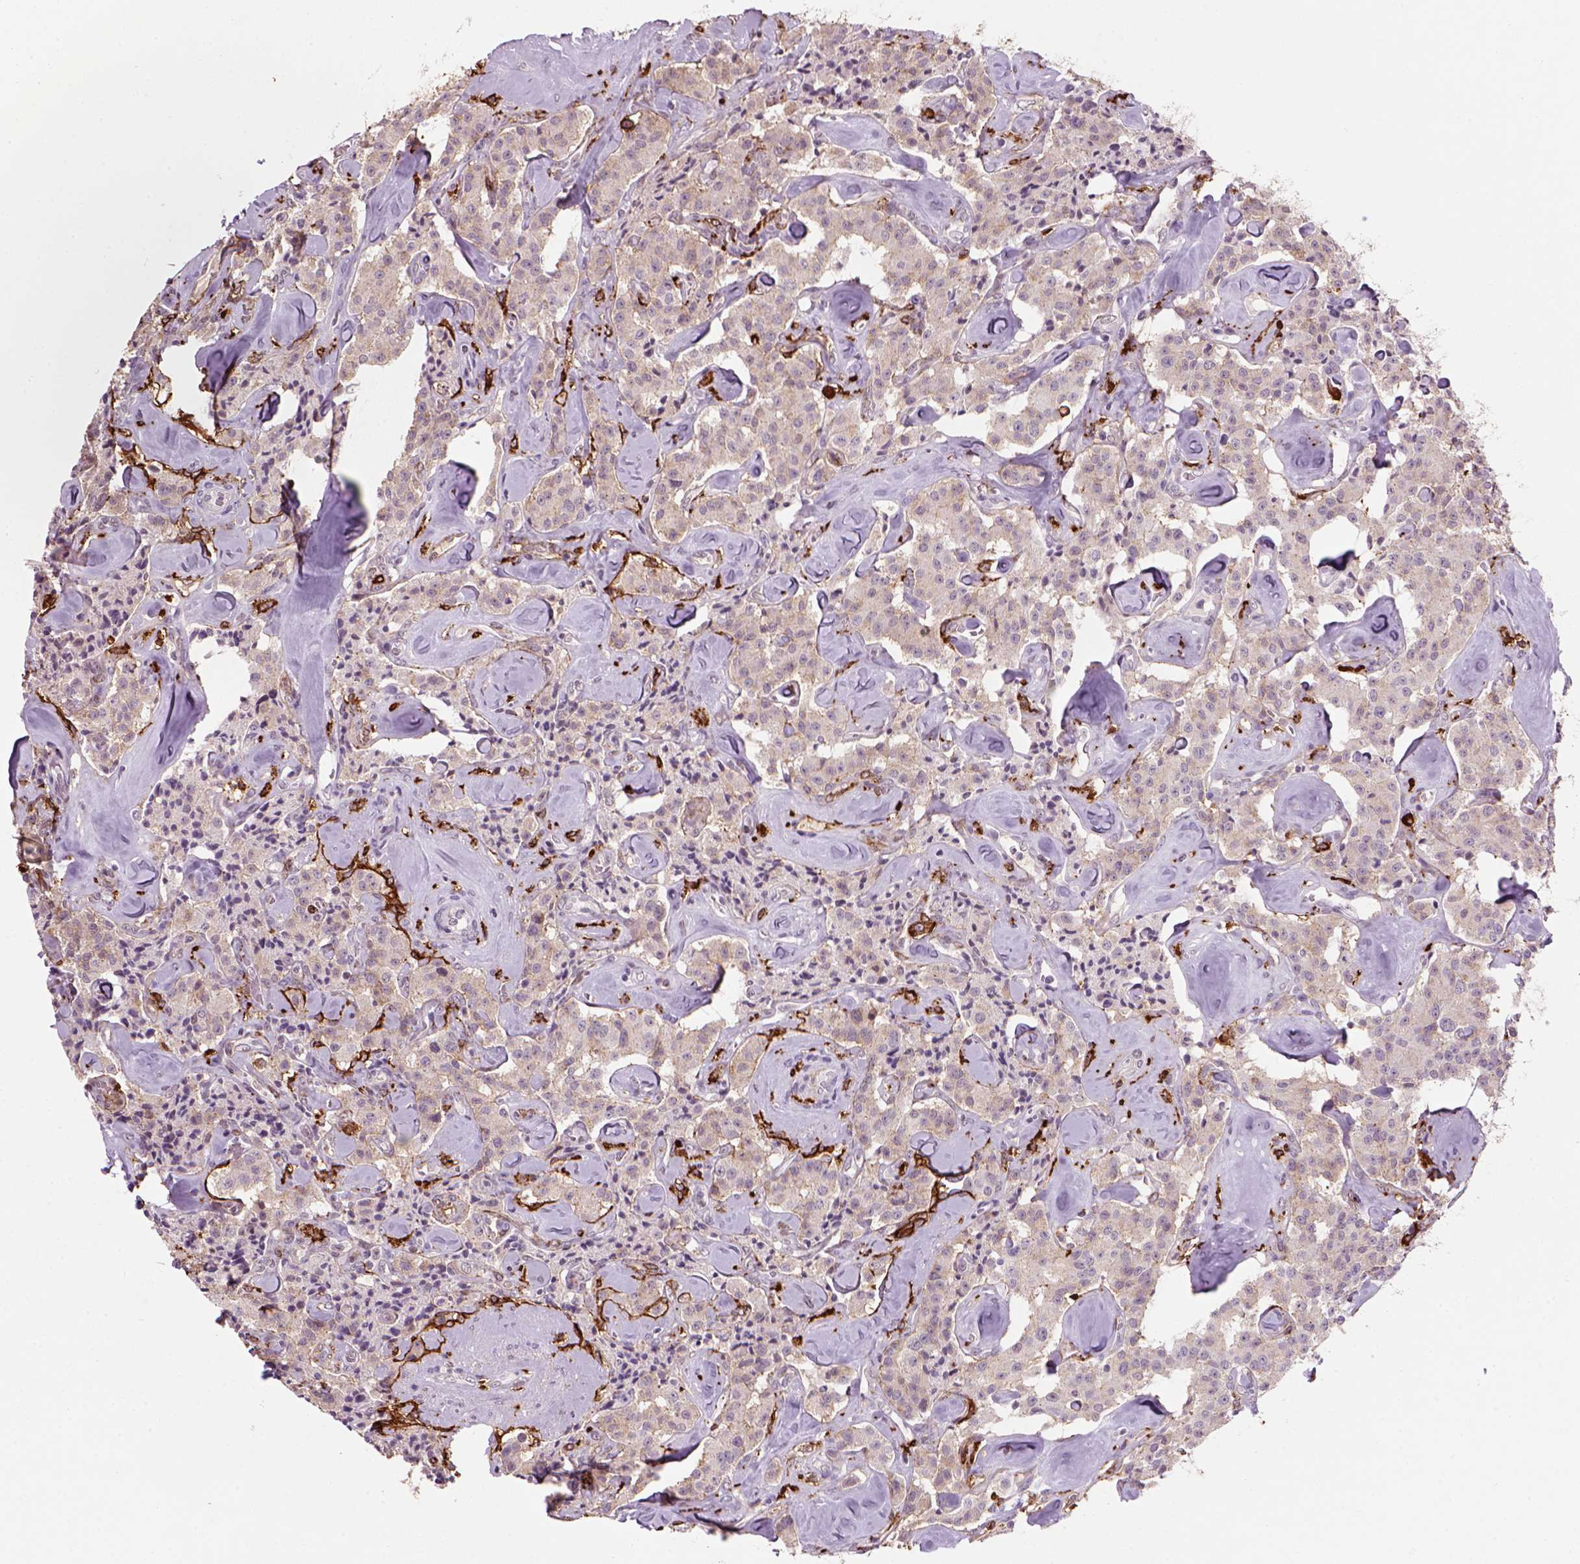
{"staining": {"intensity": "weak", "quantity": "<25%", "location": "cytoplasmic/membranous"}, "tissue": "carcinoid", "cell_type": "Tumor cells", "image_type": "cancer", "snomed": [{"axis": "morphology", "description": "Carcinoid, malignant, NOS"}, {"axis": "topography", "description": "Pancreas"}], "caption": "Protein analysis of carcinoid (malignant) reveals no significant expression in tumor cells.", "gene": "MARCKS", "patient": {"sex": "male", "age": 41}}